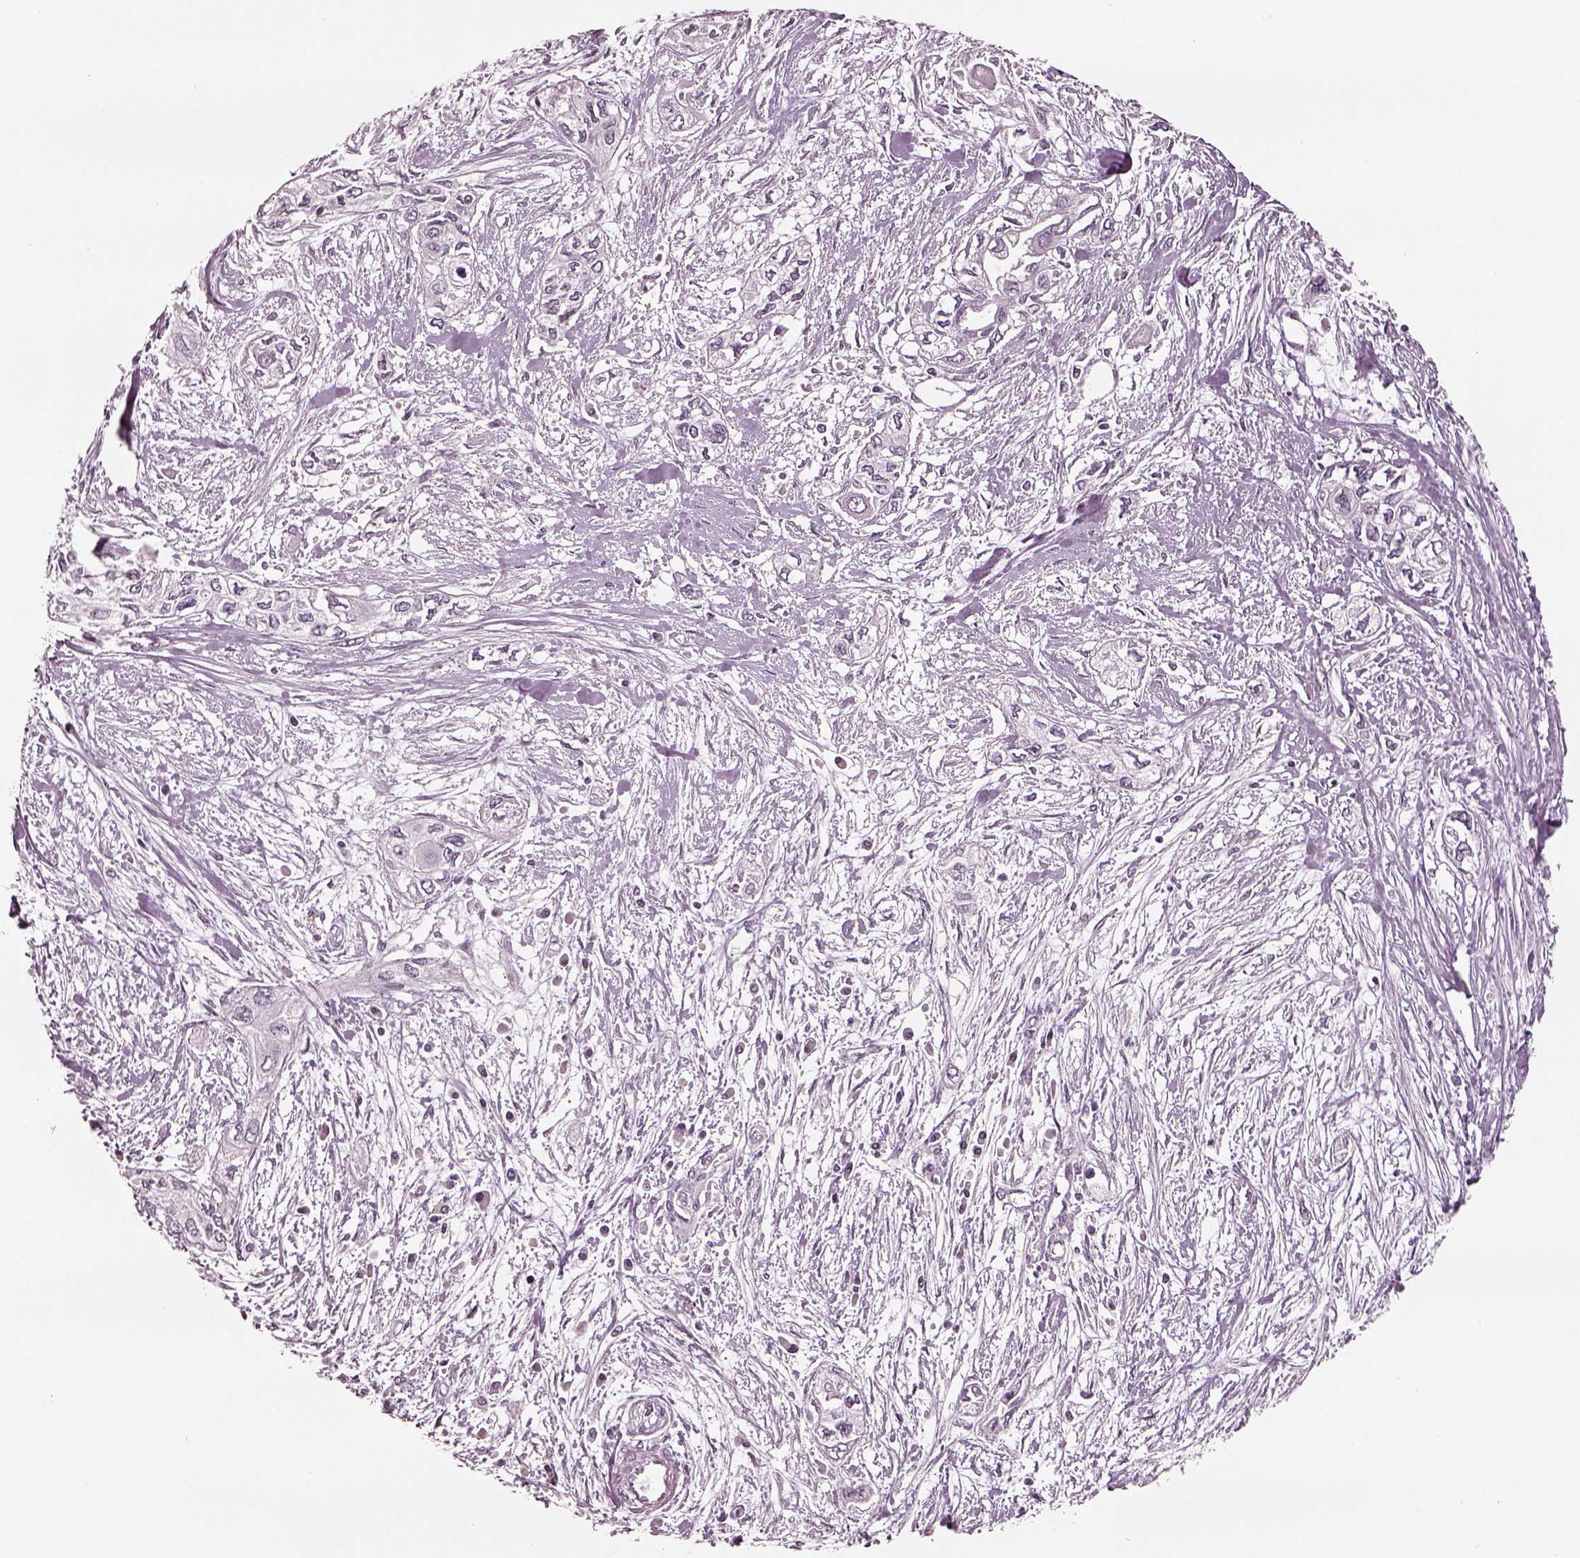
{"staining": {"intensity": "negative", "quantity": "none", "location": "none"}, "tissue": "pancreatic cancer", "cell_type": "Tumor cells", "image_type": "cancer", "snomed": [{"axis": "morphology", "description": "Adenocarcinoma, NOS"}, {"axis": "topography", "description": "Pancreas"}], "caption": "Immunohistochemistry of human adenocarcinoma (pancreatic) displays no expression in tumor cells.", "gene": "EGR4", "patient": {"sex": "female", "age": 55}}